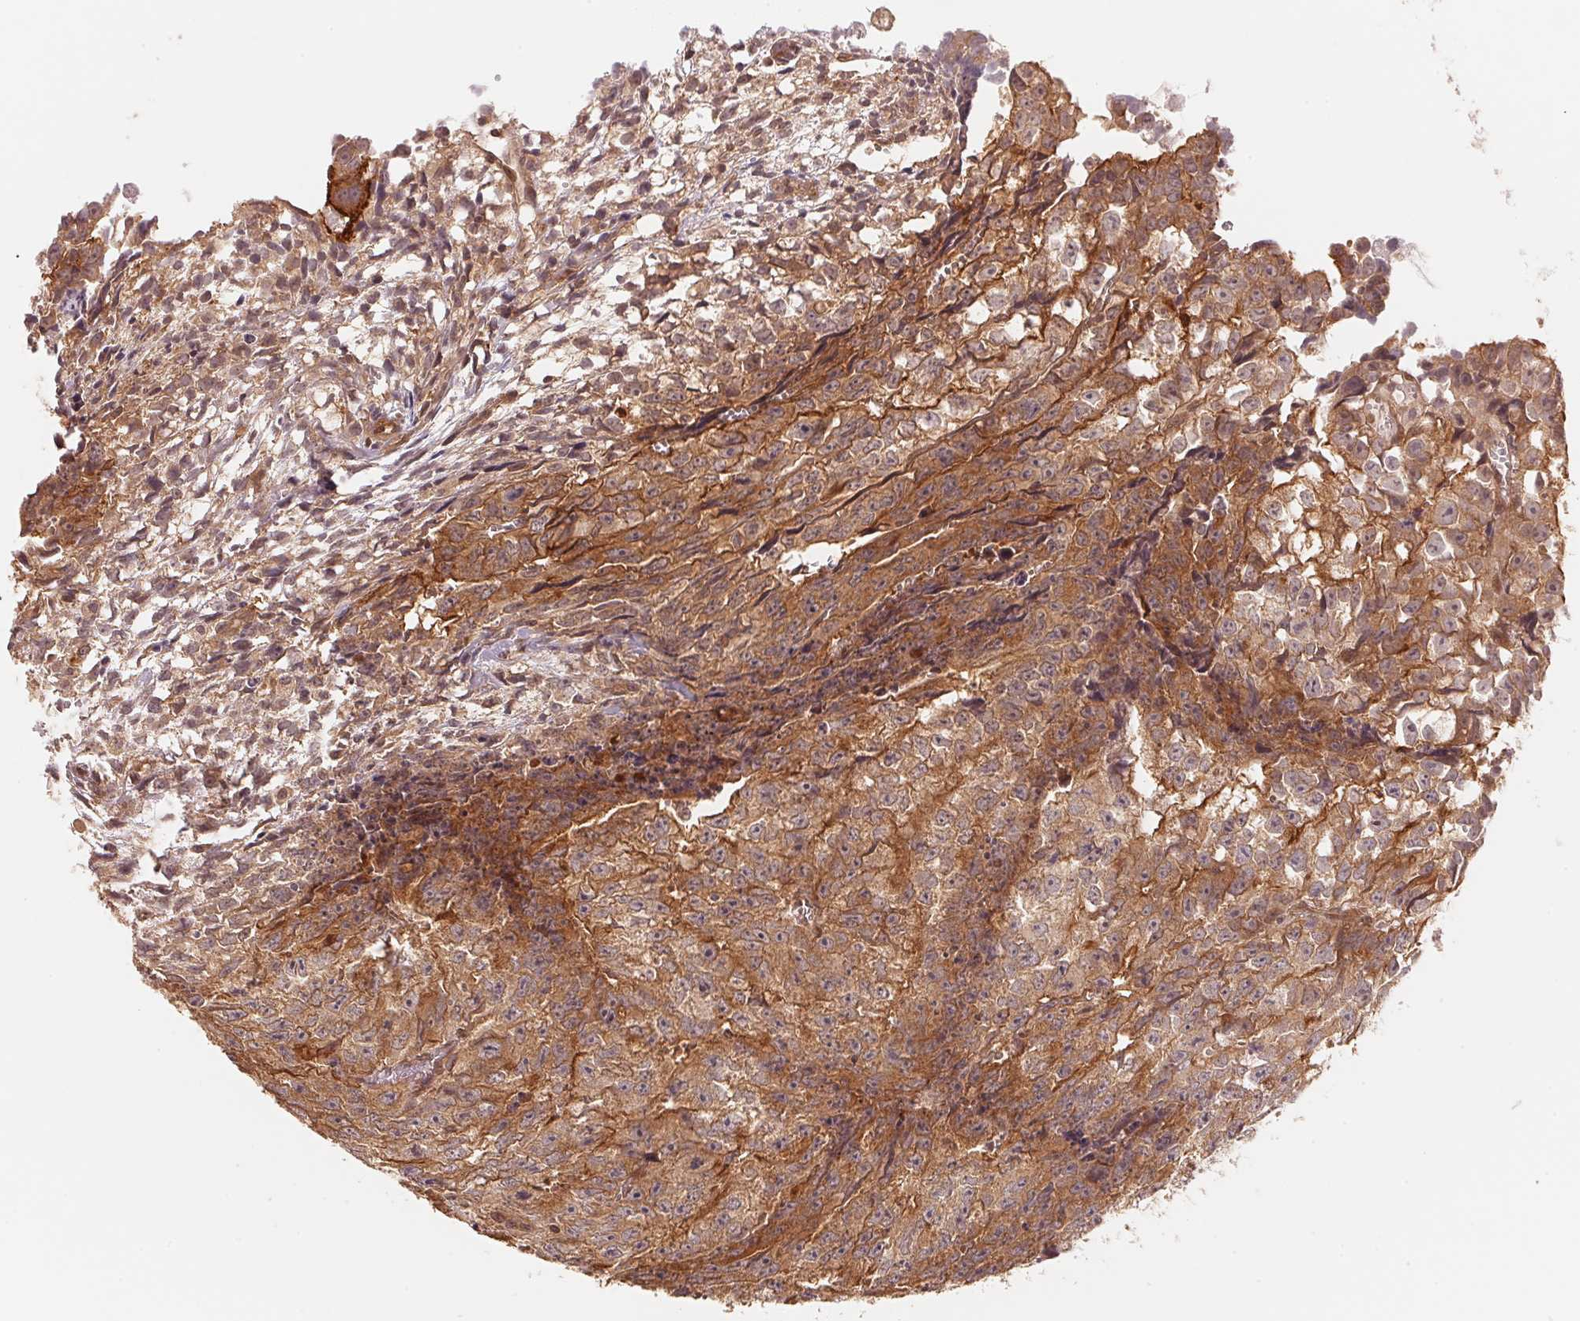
{"staining": {"intensity": "moderate", "quantity": ">75%", "location": "cytoplasmic/membranous"}, "tissue": "testis cancer", "cell_type": "Tumor cells", "image_type": "cancer", "snomed": [{"axis": "morphology", "description": "Carcinoma, Embryonal, NOS"}, {"axis": "morphology", "description": "Teratoma, malignant, NOS"}, {"axis": "topography", "description": "Testis"}], "caption": "Immunohistochemical staining of testis cancer exhibits medium levels of moderate cytoplasmic/membranous protein staining in approximately >75% of tumor cells.", "gene": "CCDC102B", "patient": {"sex": "male", "age": 24}}